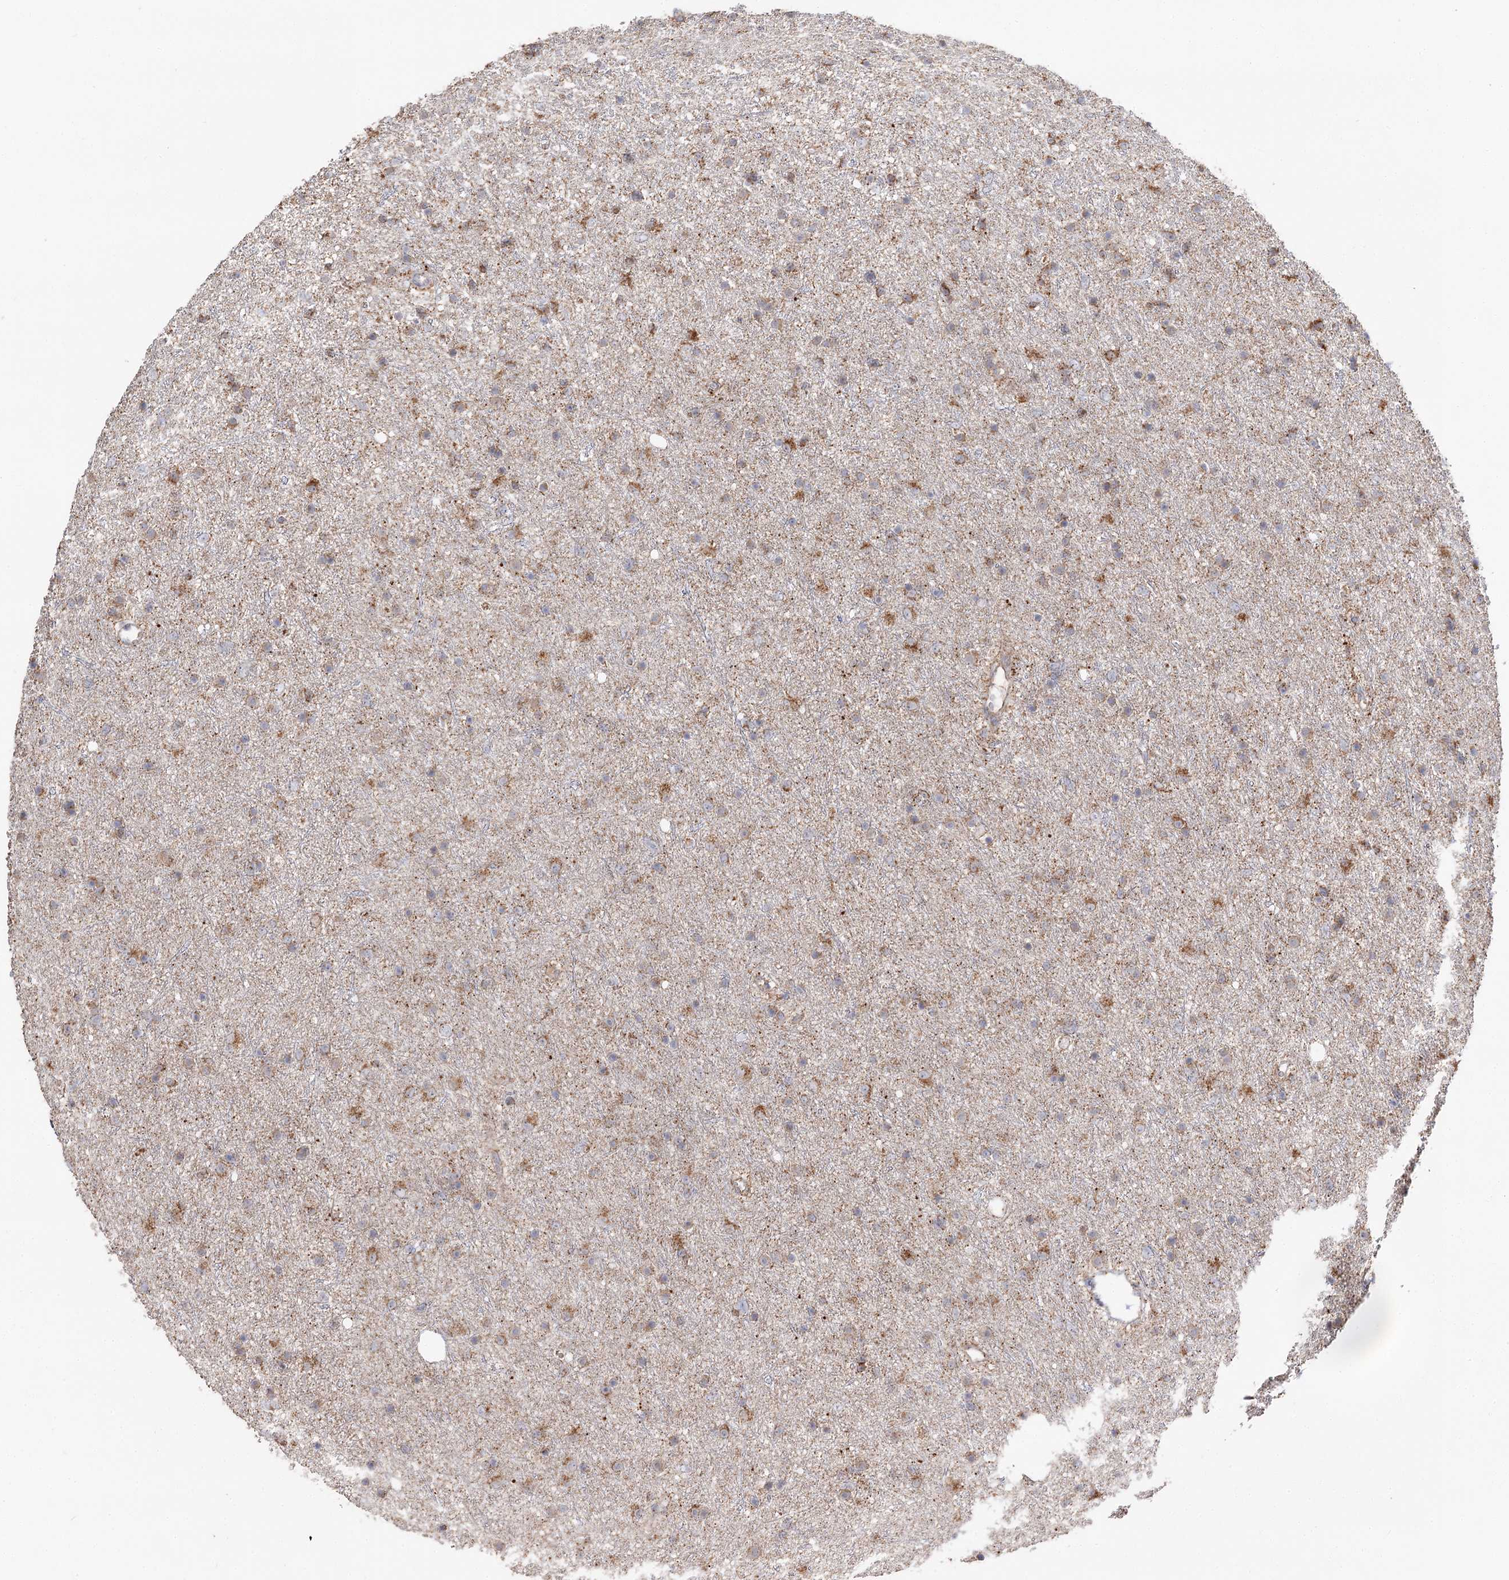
{"staining": {"intensity": "weak", "quantity": "25%-75%", "location": "cytoplasmic/membranous"}, "tissue": "glioma", "cell_type": "Tumor cells", "image_type": "cancer", "snomed": [{"axis": "morphology", "description": "Glioma, malignant, Low grade"}, {"axis": "topography", "description": "Cerebral cortex"}], "caption": "The immunohistochemical stain labels weak cytoplasmic/membranous expression in tumor cells of glioma tissue. The protein is shown in brown color, while the nuclei are stained blue.", "gene": "CBR4", "patient": {"sex": "female", "age": 39}}